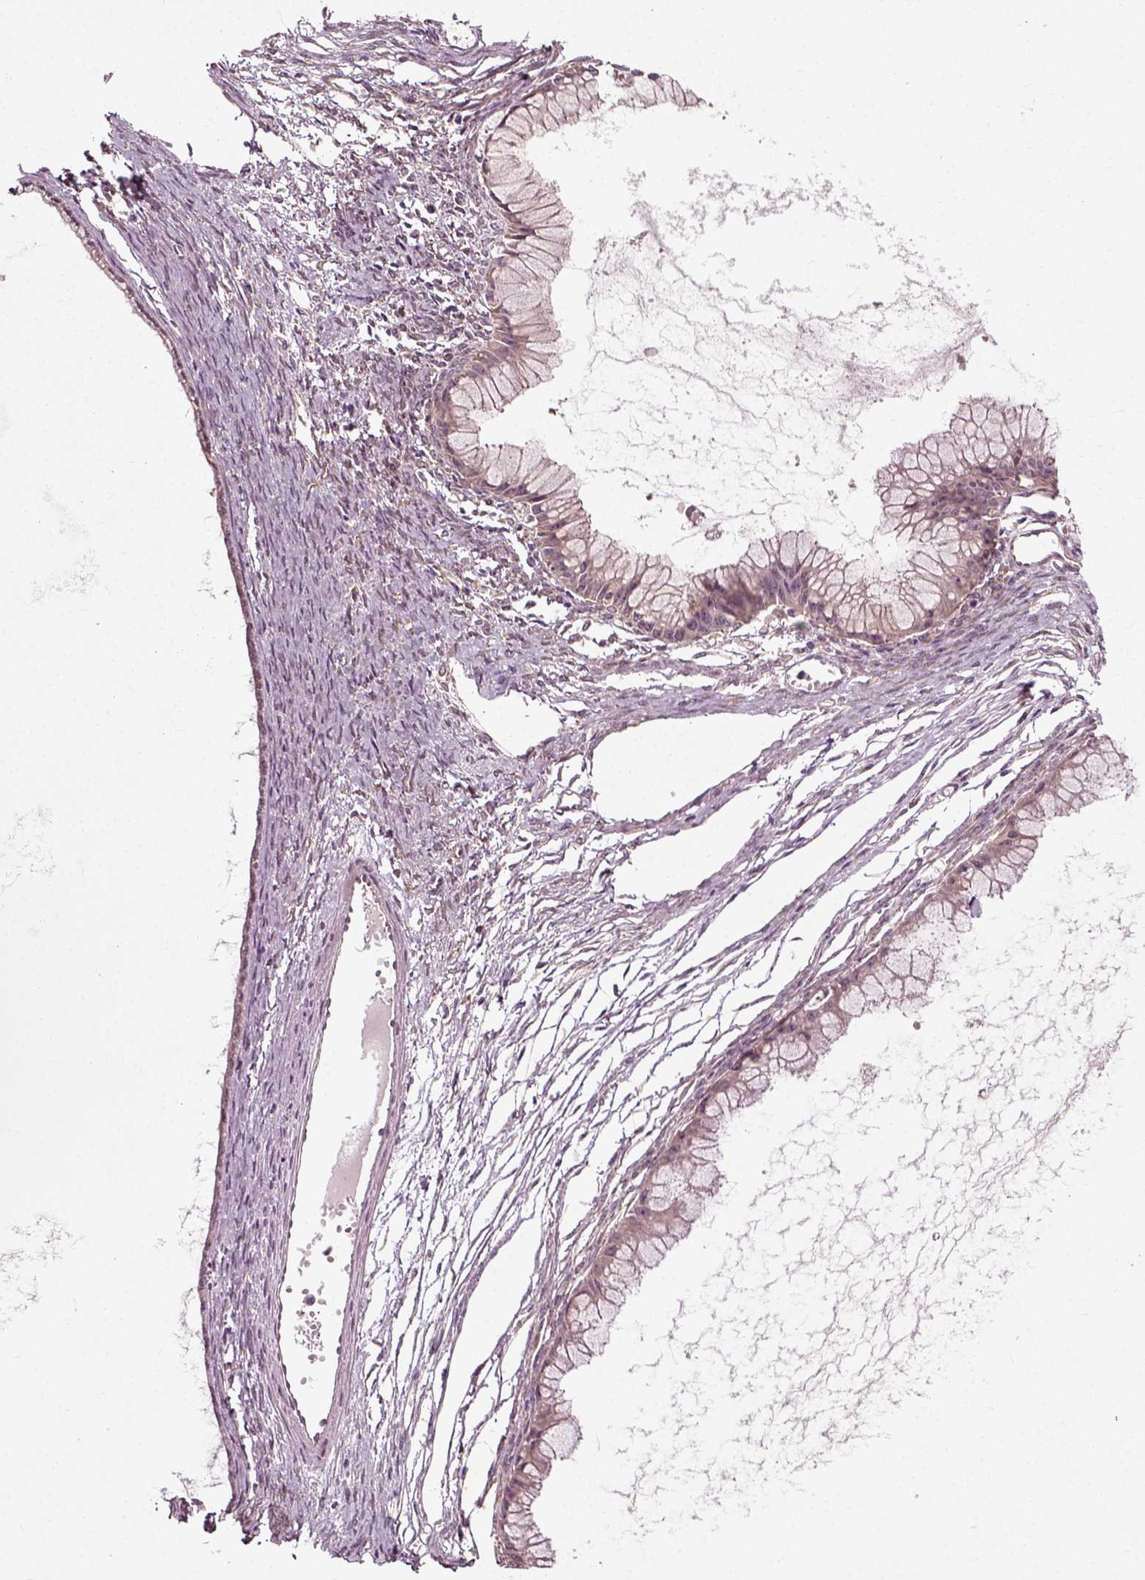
{"staining": {"intensity": "weak", "quantity": ">75%", "location": "cytoplasmic/membranous"}, "tissue": "ovarian cancer", "cell_type": "Tumor cells", "image_type": "cancer", "snomed": [{"axis": "morphology", "description": "Cystadenocarcinoma, mucinous, NOS"}, {"axis": "topography", "description": "Ovary"}], "caption": "IHC histopathology image of neoplastic tissue: ovarian cancer stained using immunohistochemistry (IHC) exhibits low levels of weak protein expression localized specifically in the cytoplasmic/membranous of tumor cells, appearing as a cytoplasmic/membranous brown color.", "gene": "PLCD3", "patient": {"sex": "female", "age": 41}}